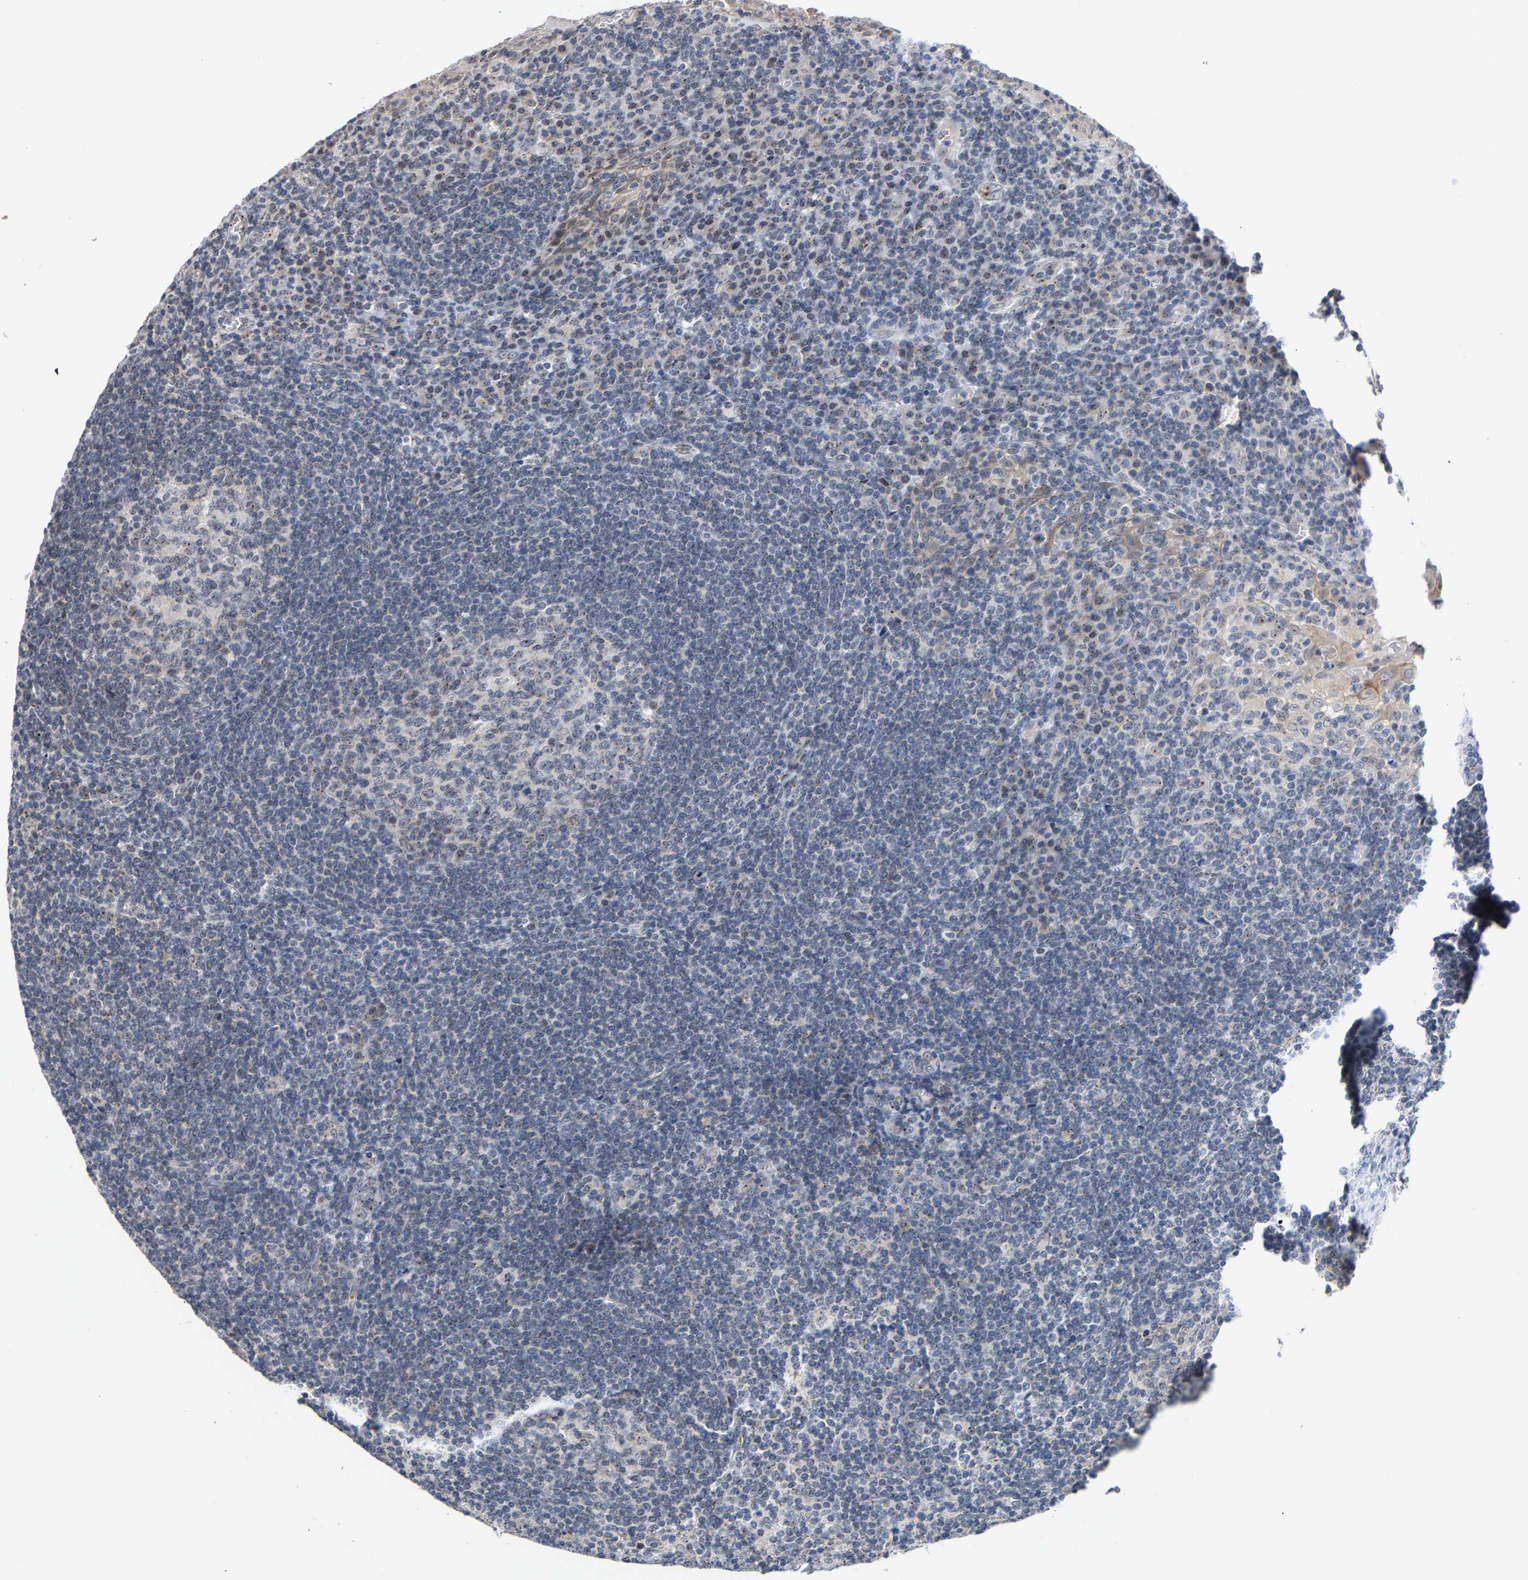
{"staining": {"intensity": "weak", "quantity": "25%-75%", "location": "cytoplasmic/membranous"}, "tissue": "tonsil", "cell_type": "Germinal center cells", "image_type": "normal", "snomed": [{"axis": "morphology", "description": "Normal tissue, NOS"}, {"axis": "topography", "description": "Tonsil"}], "caption": "Immunohistochemistry (IHC) histopathology image of benign tonsil: human tonsil stained using immunohistochemistry displays low levels of weak protein expression localized specifically in the cytoplasmic/membranous of germinal center cells, appearing as a cytoplasmic/membranous brown color.", "gene": "PCNT", "patient": {"sex": "male", "age": 37}}